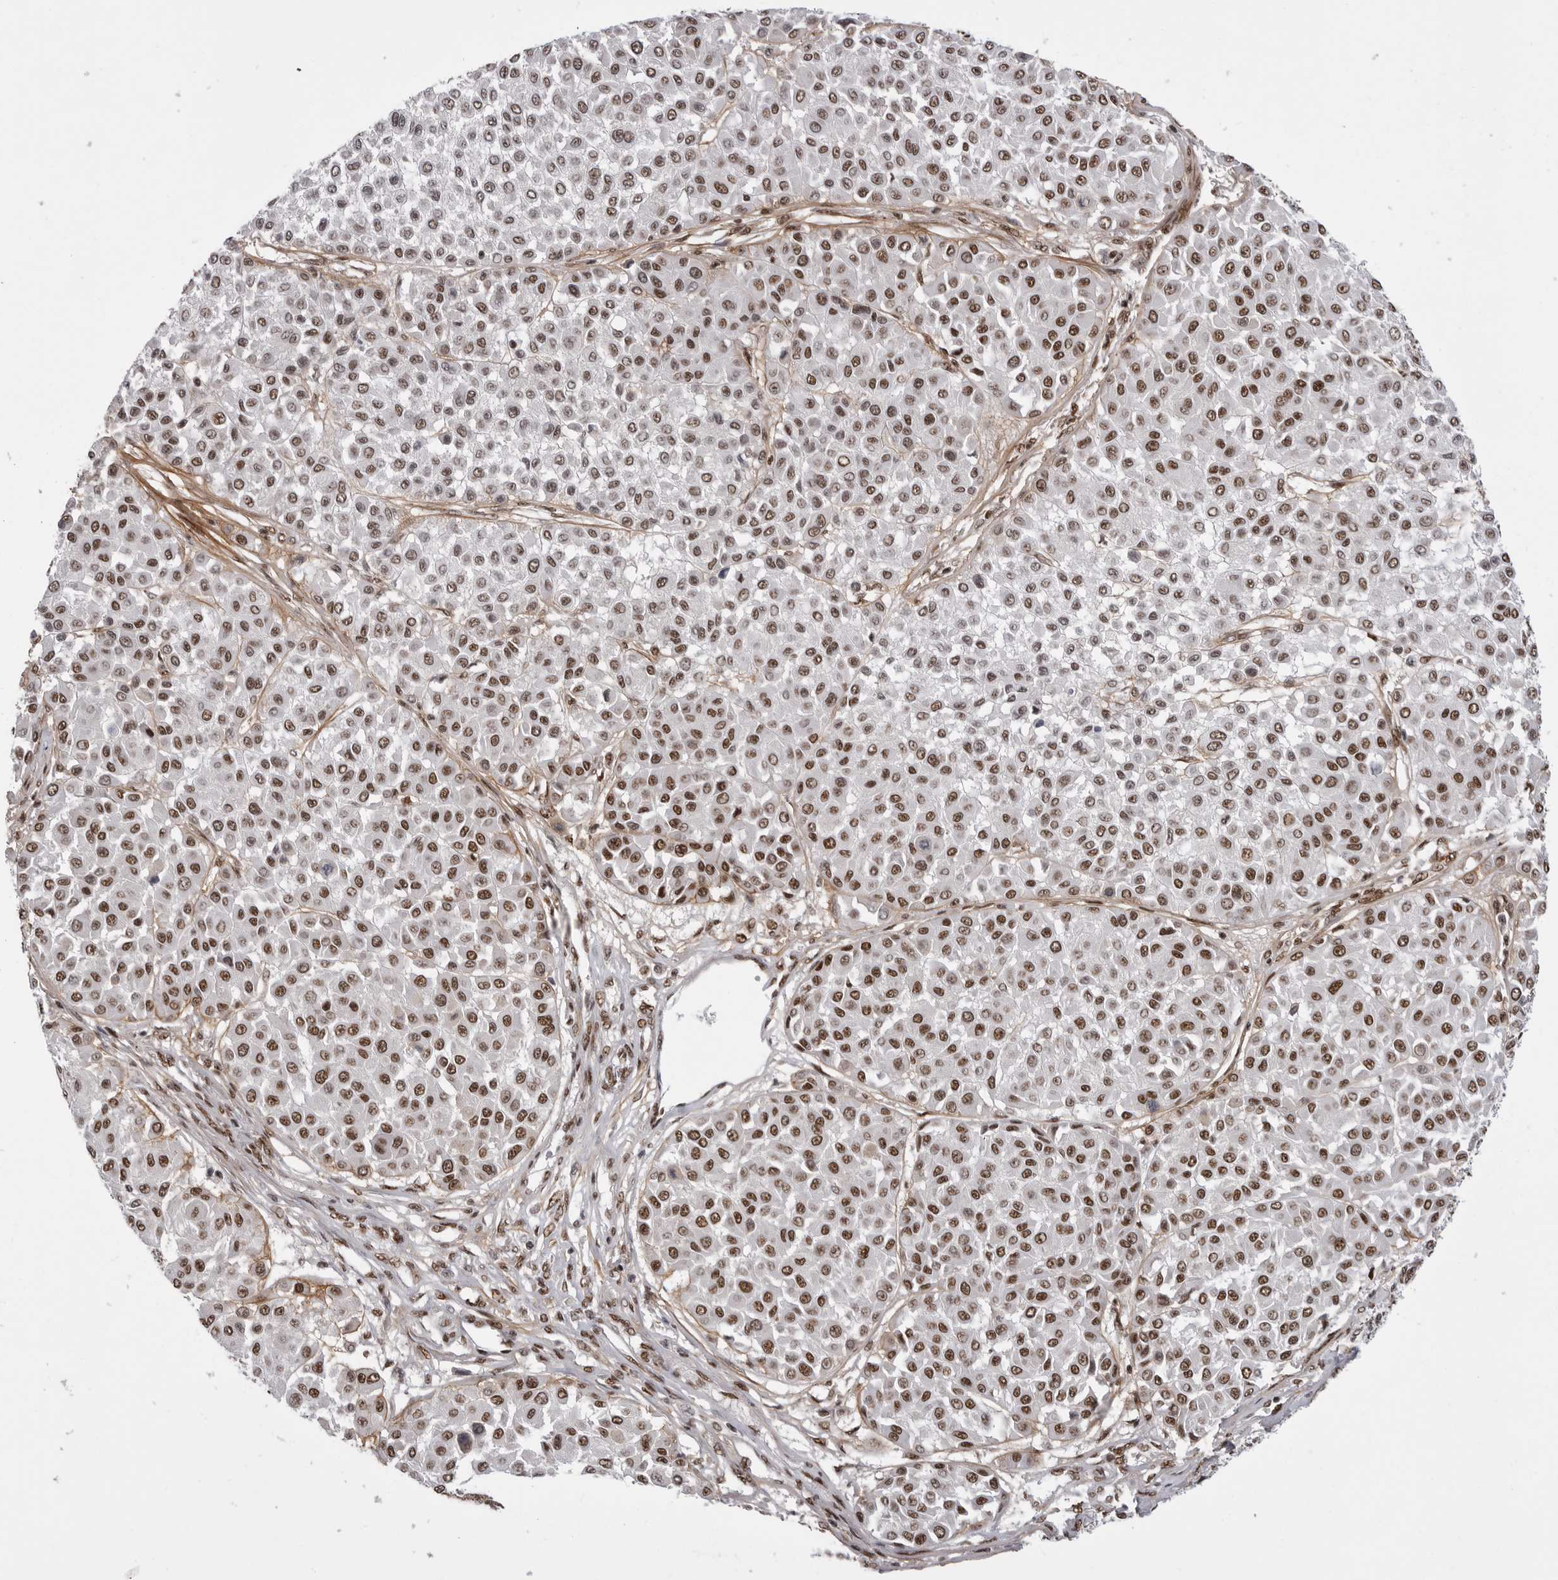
{"staining": {"intensity": "strong", "quantity": "25%-75%", "location": "nuclear"}, "tissue": "melanoma", "cell_type": "Tumor cells", "image_type": "cancer", "snomed": [{"axis": "morphology", "description": "Malignant melanoma, Metastatic site"}, {"axis": "topography", "description": "Soft tissue"}], "caption": "Protein expression analysis of malignant melanoma (metastatic site) displays strong nuclear expression in about 25%-75% of tumor cells.", "gene": "PPP1R8", "patient": {"sex": "male", "age": 41}}